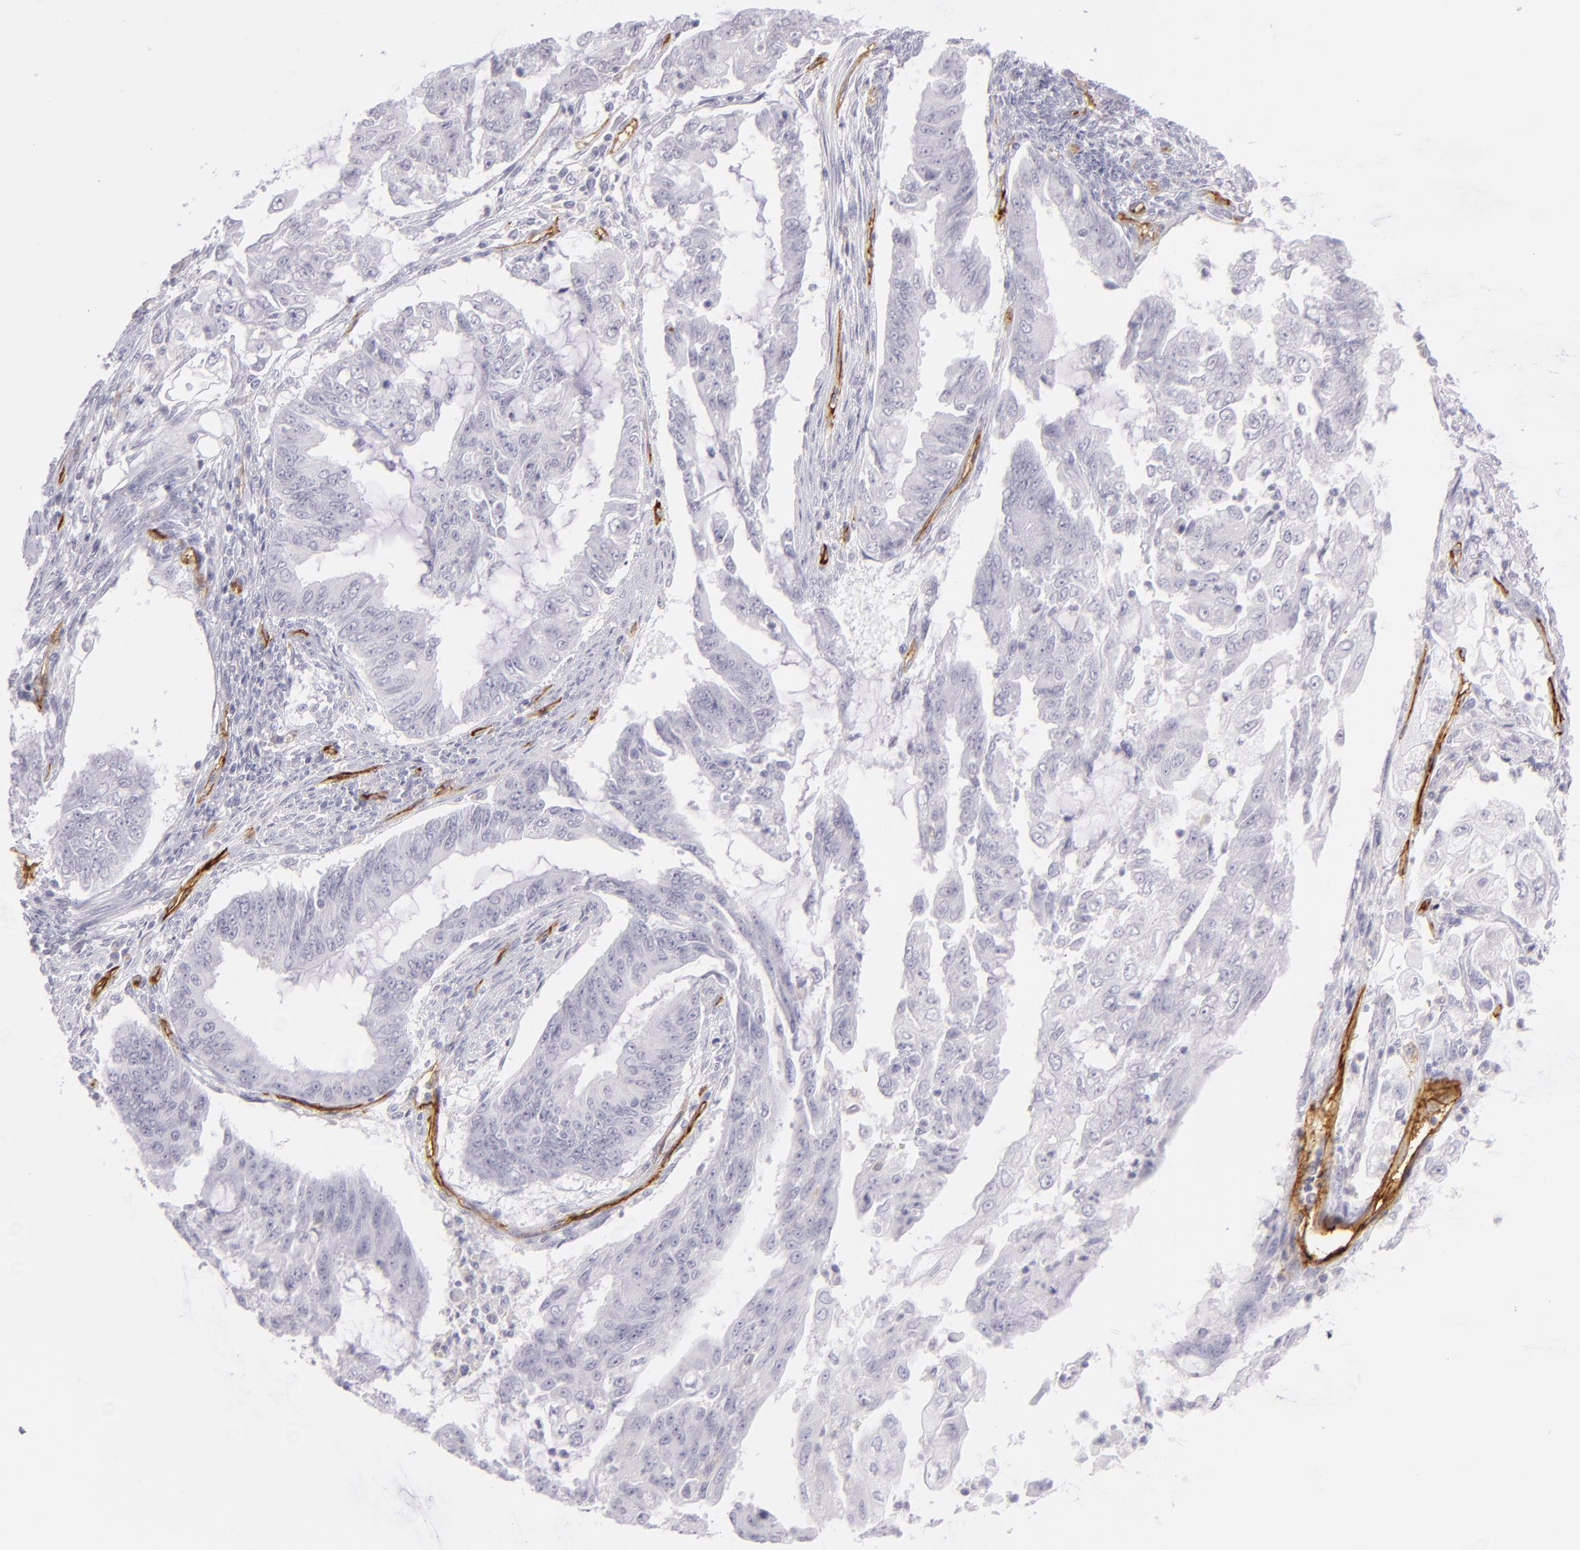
{"staining": {"intensity": "negative", "quantity": "none", "location": "none"}, "tissue": "endometrial cancer", "cell_type": "Tumor cells", "image_type": "cancer", "snomed": [{"axis": "morphology", "description": "Adenocarcinoma, NOS"}, {"axis": "topography", "description": "Endometrium"}], "caption": "The immunohistochemistry (IHC) photomicrograph has no significant staining in tumor cells of endometrial adenocarcinoma tissue.", "gene": "THBD", "patient": {"sex": "female", "age": 75}}